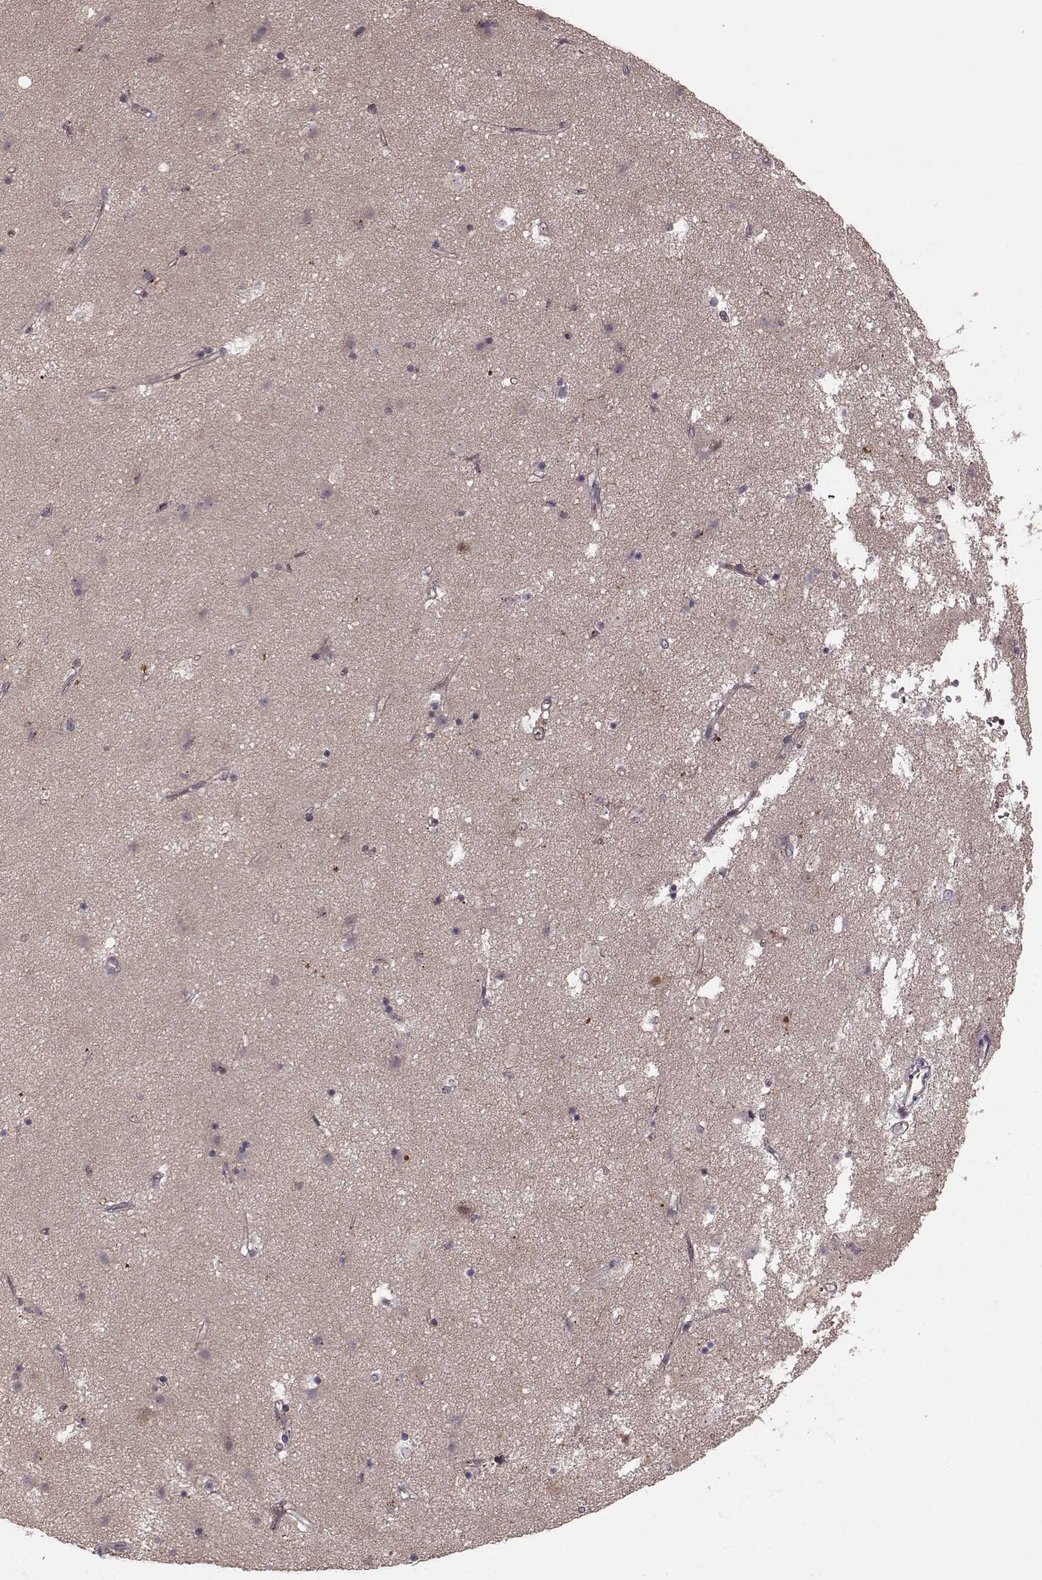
{"staining": {"intensity": "negative", "quantity": "none", "location": "none"}, "tissue": "caudate", "cell_type": "Glial cells", "image_type": "normal", "snomed": [{"axis": "morphology", "description": "Normal tissue, NOS"}, {"axis": "topography", "description": "Lateral ventricle wall"}], "caption": "Unremarkable caudate was stained to show a protein in brown. There is no significant staining in glial cells. The staining is performed using DAB (3,3'-diaminobenzidine) brown chromogen with nuclei counter-stained in using hematoxylin.", "gene": "GSS", "patient": {"sex": "female", "age": 71}}